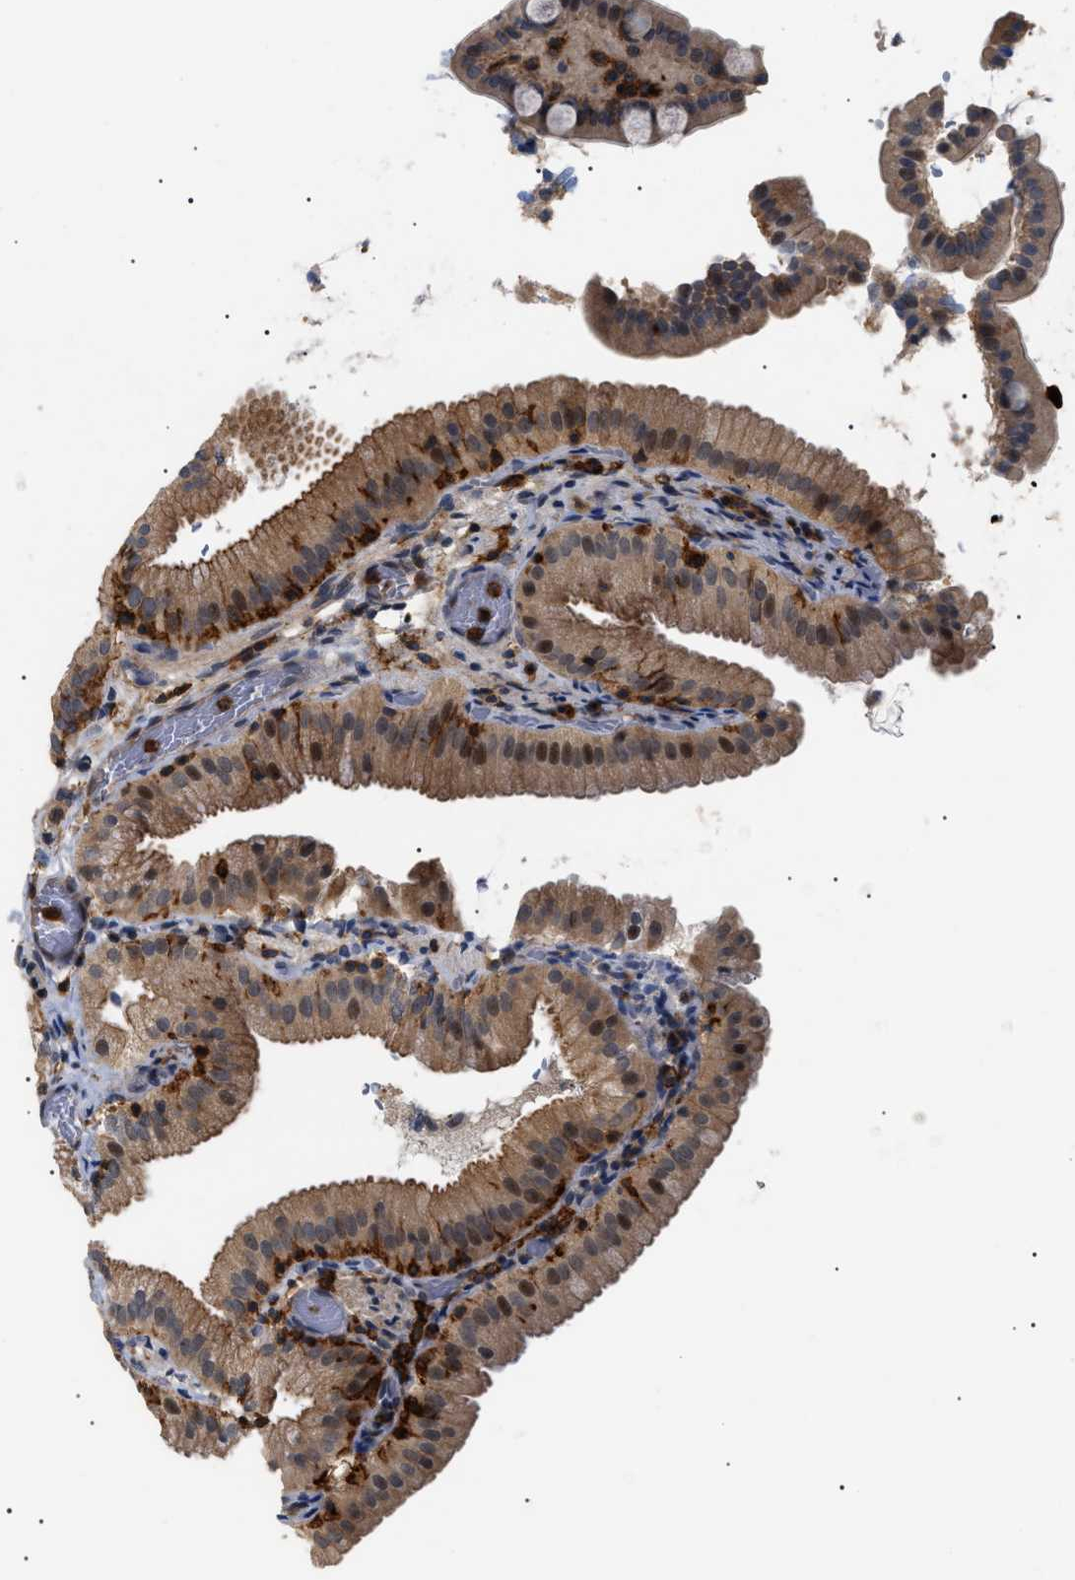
{"staining": {"intensity": "moderate", "quantity": ">75%", "location": "cytoplasmic/membranous,nuclear"}, "tissue": "gallbladder", "cell_type": "Glandular cells", "image_type": "normal", "snomed": [{"axis": "morphology", "description": "Normal tissue, NOS"}, {"axis": "topography", "description": "Gallbladder"}], "caption": "Glandular cells exhibit moderate cytoplasmic/membranous,nuclear positivity in about >75% of cells in benign gallbladder. (DAB = brown stain, brightfield microscopy at high magnification).", "gene": "CD300A", "patient": {"sex": "male", "age": 54}}